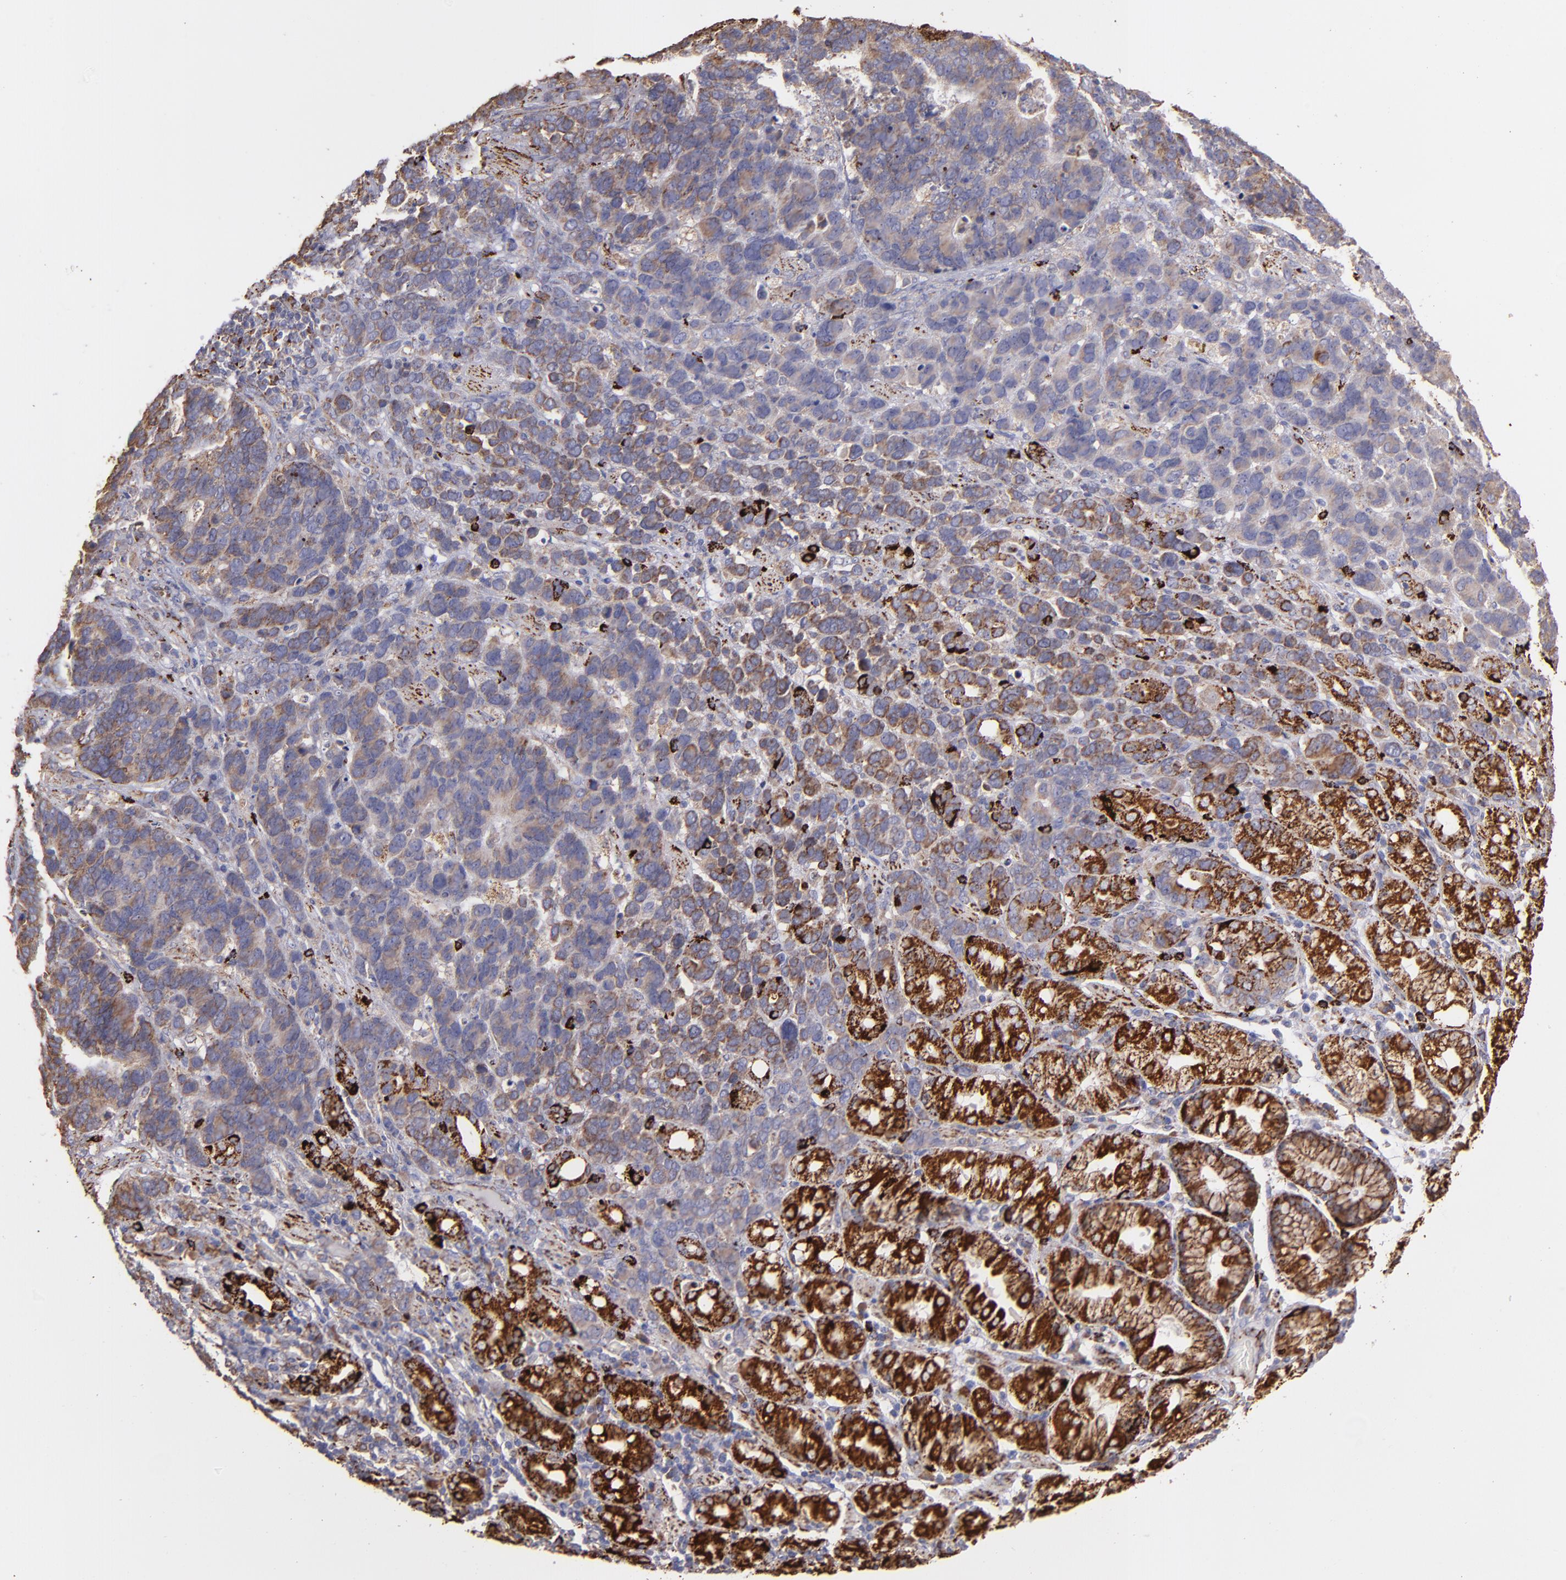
{"staining": {"intensity": "weak", "quantity": ">75%", "location": "cytoplasmic/membranous"}, "tissue": "stomach cancer", "cell_type": "Tumor cells", "image_type": "cancer", "snomed": [{"axis": "morphology", "description": "Adenocarcinoma, NOS"}, {"axis": "topography", "description": "Stomach, upper"}], "caption": "There is low levels of weak cytoplasmic/membranous staining in tumor cells of adenocarcinoma (stomach), as demonstrated by immunohistochemical staining (brown color).", "gene": "MAOB", "patient": {"sex": "male", "age": 71}}